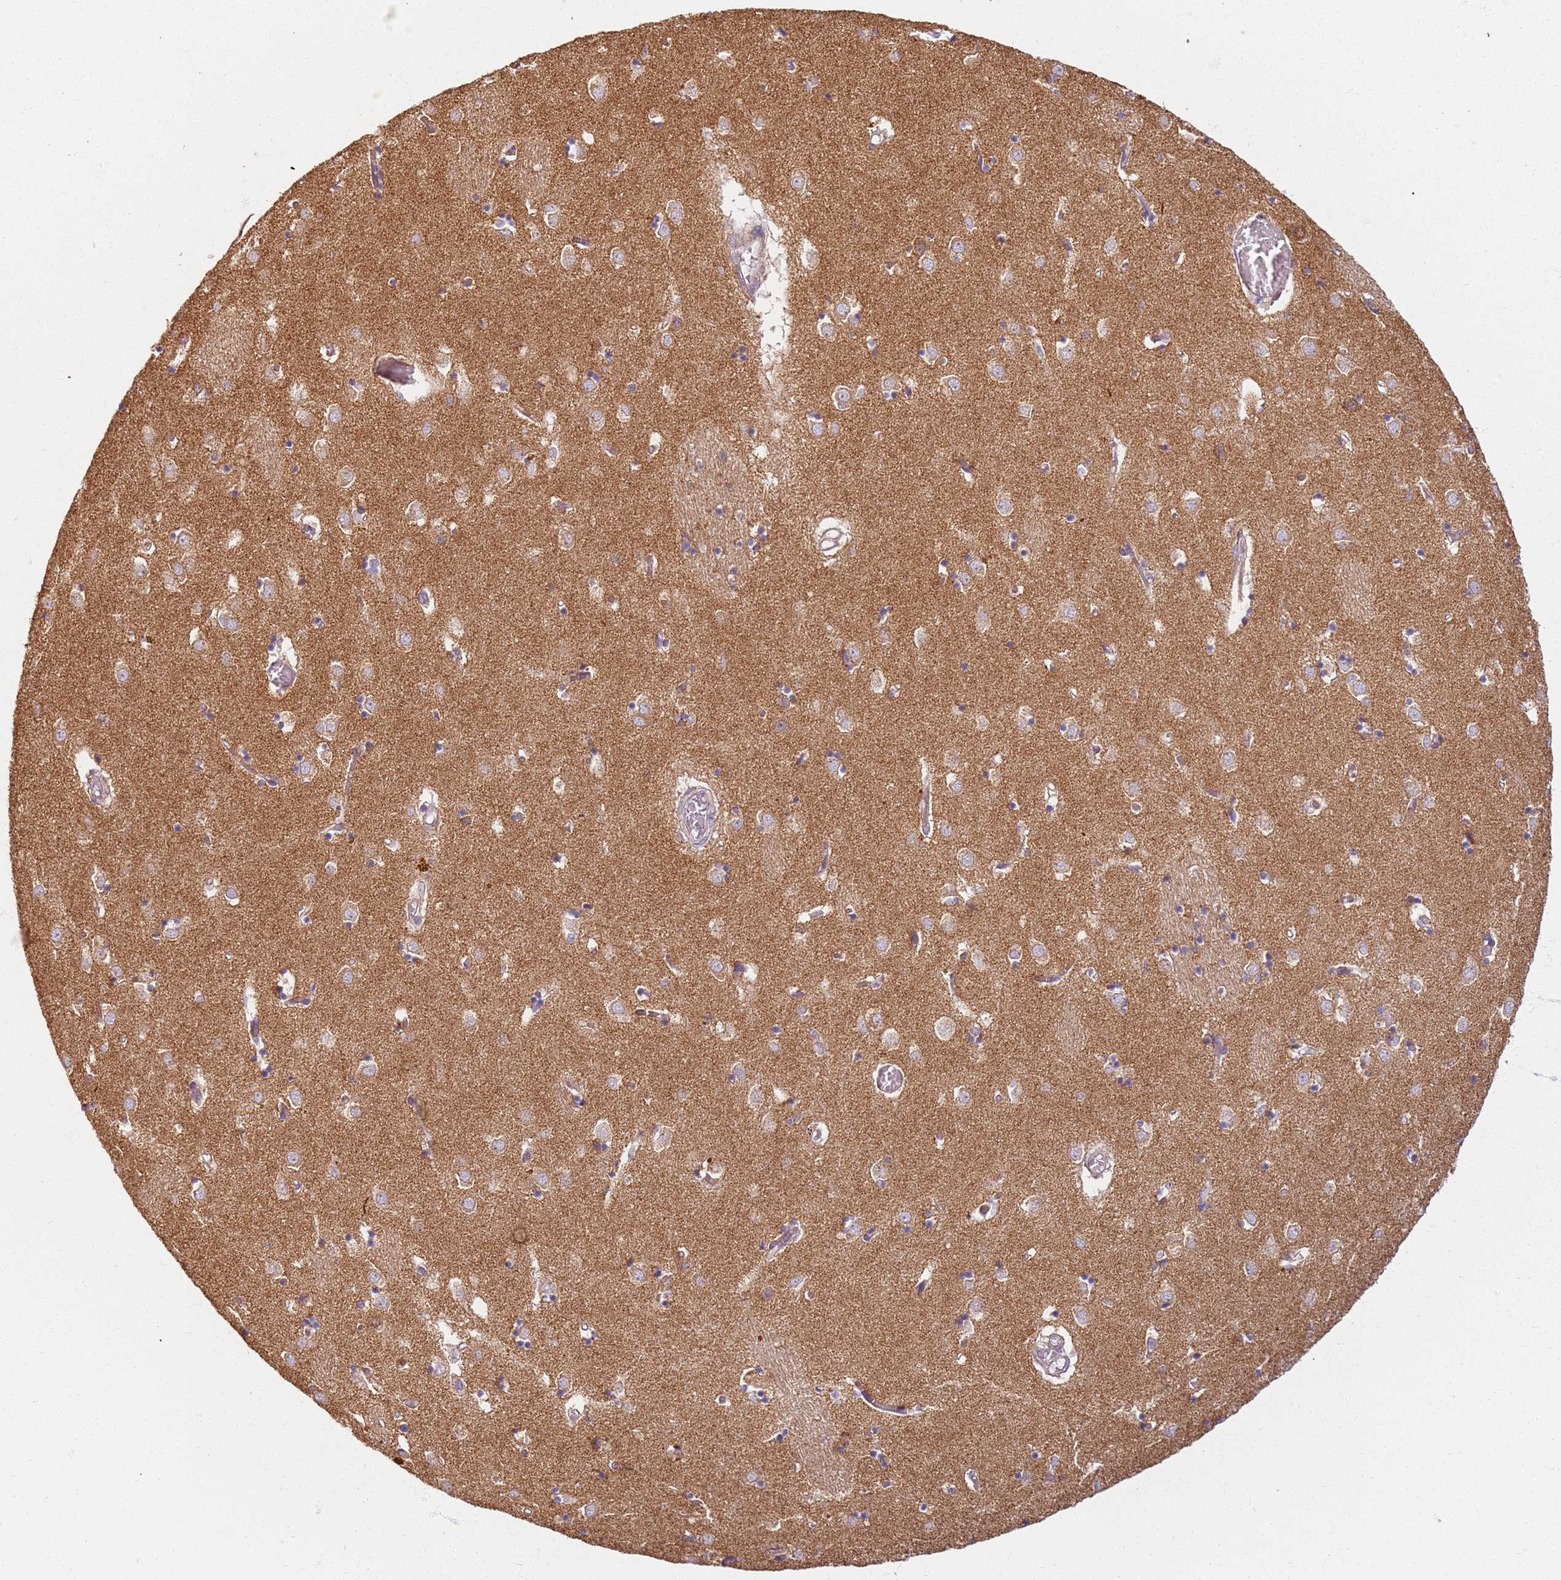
{"staining": {"intensity": "negative", "quantity": "none", "location": "none"}, "tissue": "caudate", "cell_type": "Glial cells", "image_type": "normal", "snomed": [{"axis": "morphology", "description": "Normal tissue, NOS"}, {"axis": "topography", "description": "Lateral ventricle wall"}], "caption": "Immunohistochemistry (IHC) photomicrograph of normal human caudate stained for a protein (brown), which demonstrates no expression in glial cells.", "gene": "PROKR2", "patient": {"sex": "male", "age": 70}}